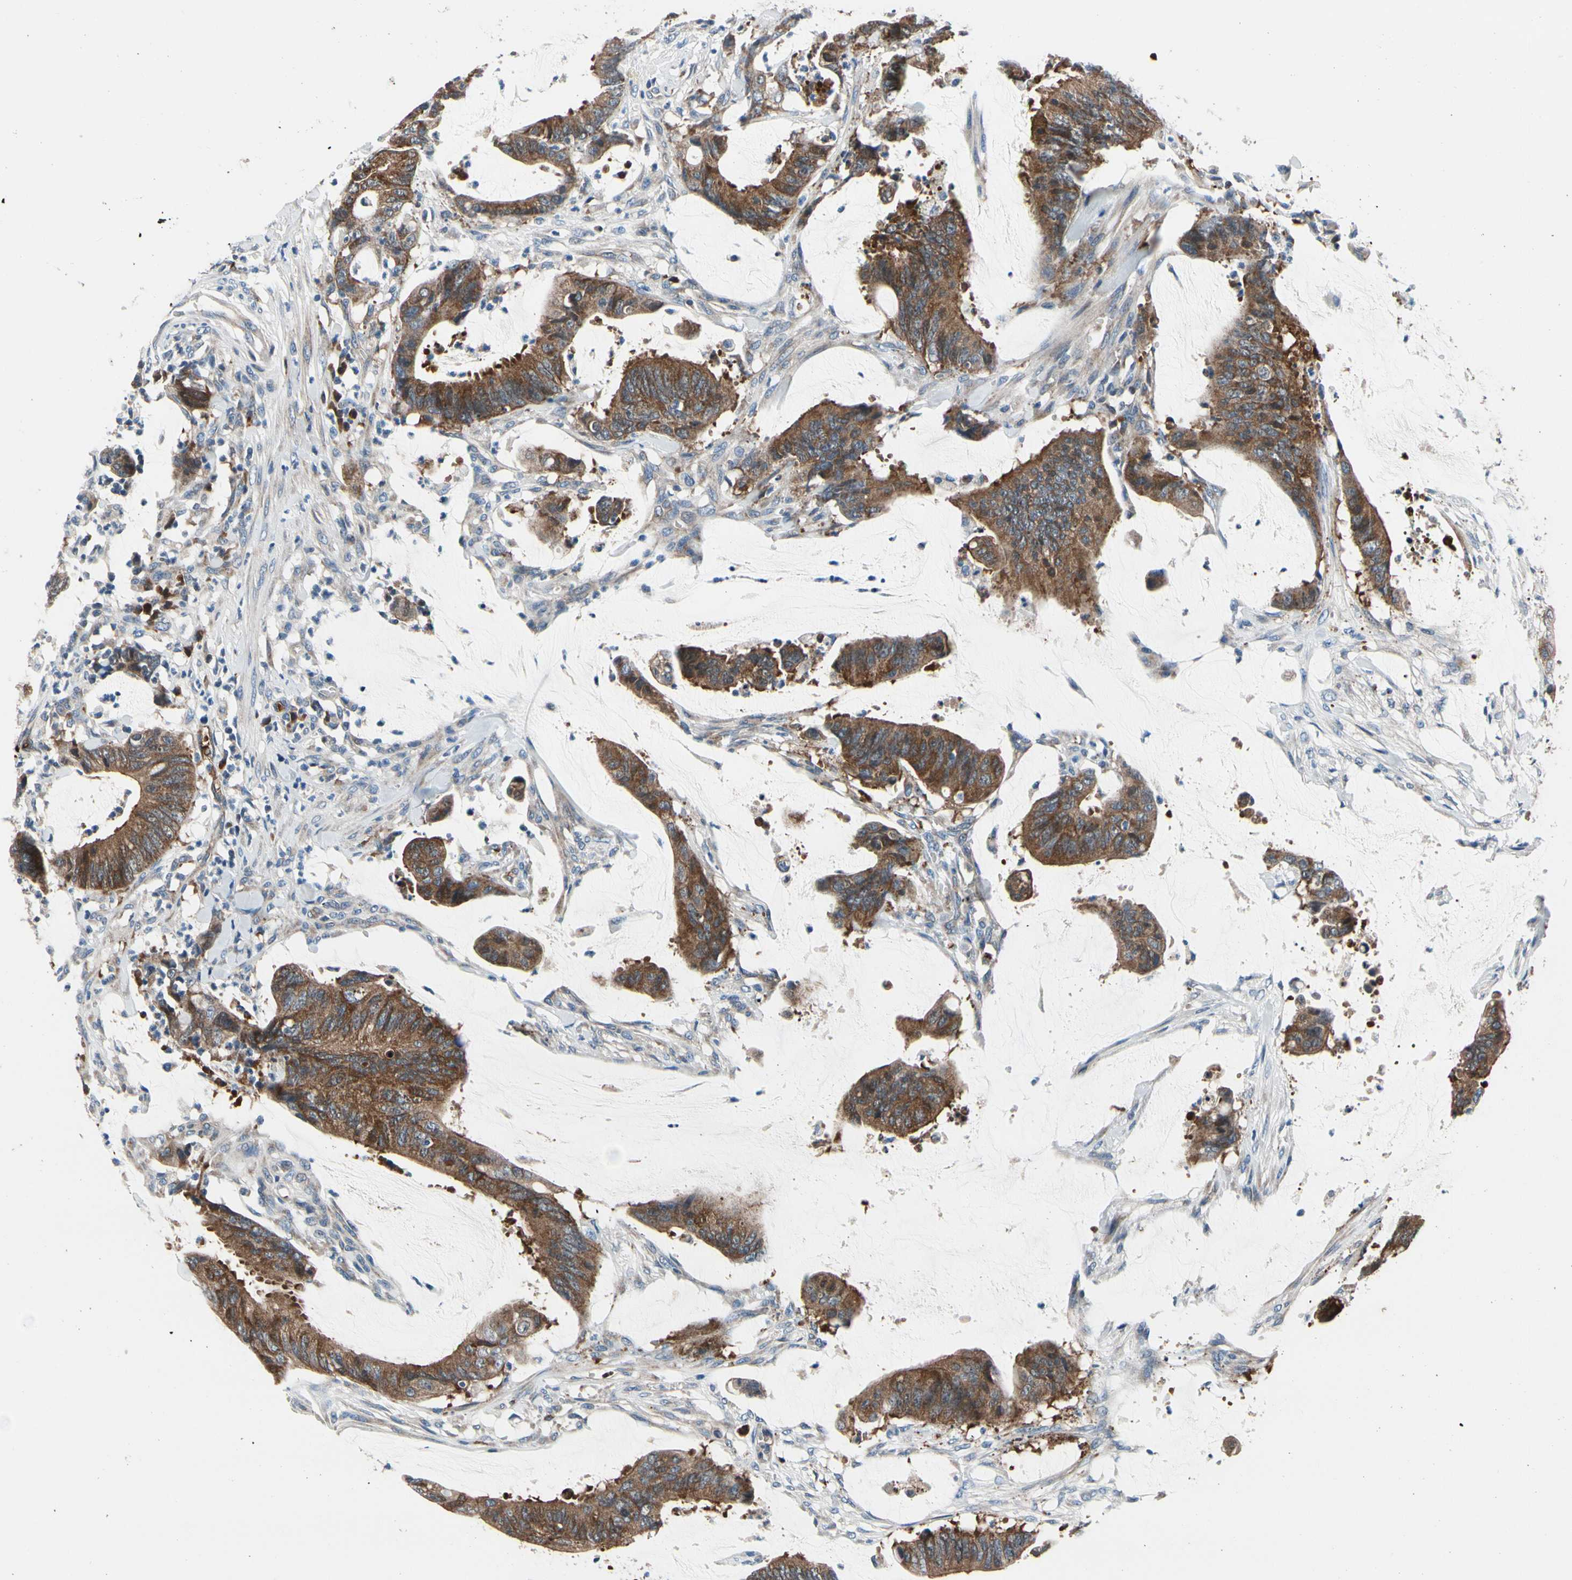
{"staining": {"intensity": "strong", "quantity": ">75%", "location": "cytoplasmic/membranous"}, "tissue": "colorectal cancer", "cell_type": "Tumor cells", "image_type": "cancer", "snomed": [{"axis": "morphology", "description": "Adenocarcinoma, NOS"}, {"axis": "topography", "description": "Rectum"}], "caption": "Tumor cells reveal high levels of strong cytoplasmic/membranous expression in approximately >75% of cells in human colorectal adenocarcinoma. (DAB (3,3'-diaminobenzidine) = brown stain, brightfield microscopy at high magnification).", "gene": "PRDX2", "patient": {"sex": "female", "age": 66}}